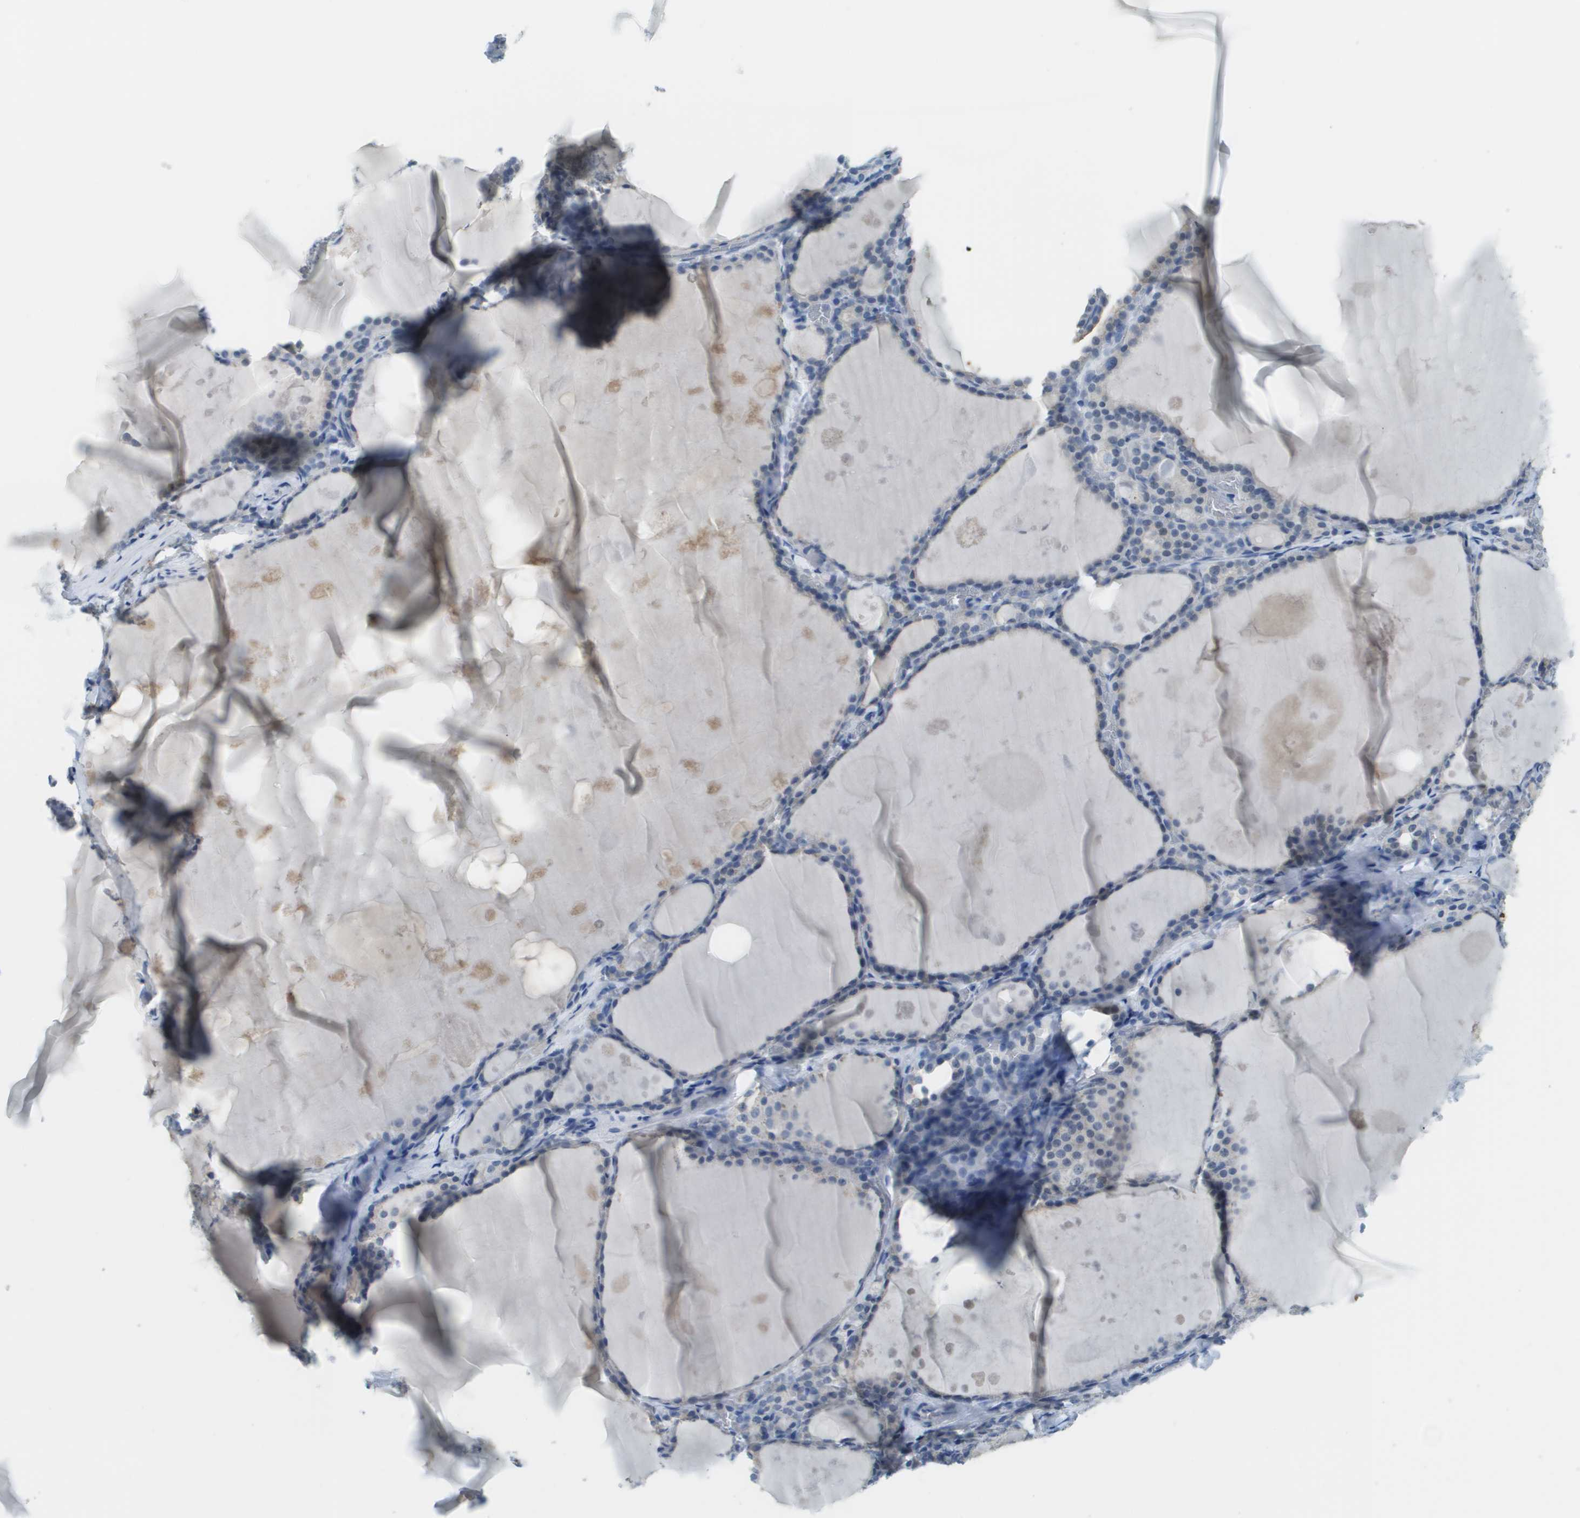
{"staining": {"intensity": "negative", "quantity": "none", "location": "none"}, "tissue": "thyroid gland", "cell_type": "Glandular cells", "image_type": "normal", "snomed": [{"axis": "morphology", "description": "Normal tissue, NOS"}, {"axis": "topography", "description": "Thyroid gland"}], "caption": "There is no significant expression in glandular cells of thyroid gland. (Brightfield microscopy of DAB (3,3'-diaminobenzidine) immunohistochemistry at high magnification).", "gene": "PTGDR2", "patient": {"sex": "male", "age": 56}}